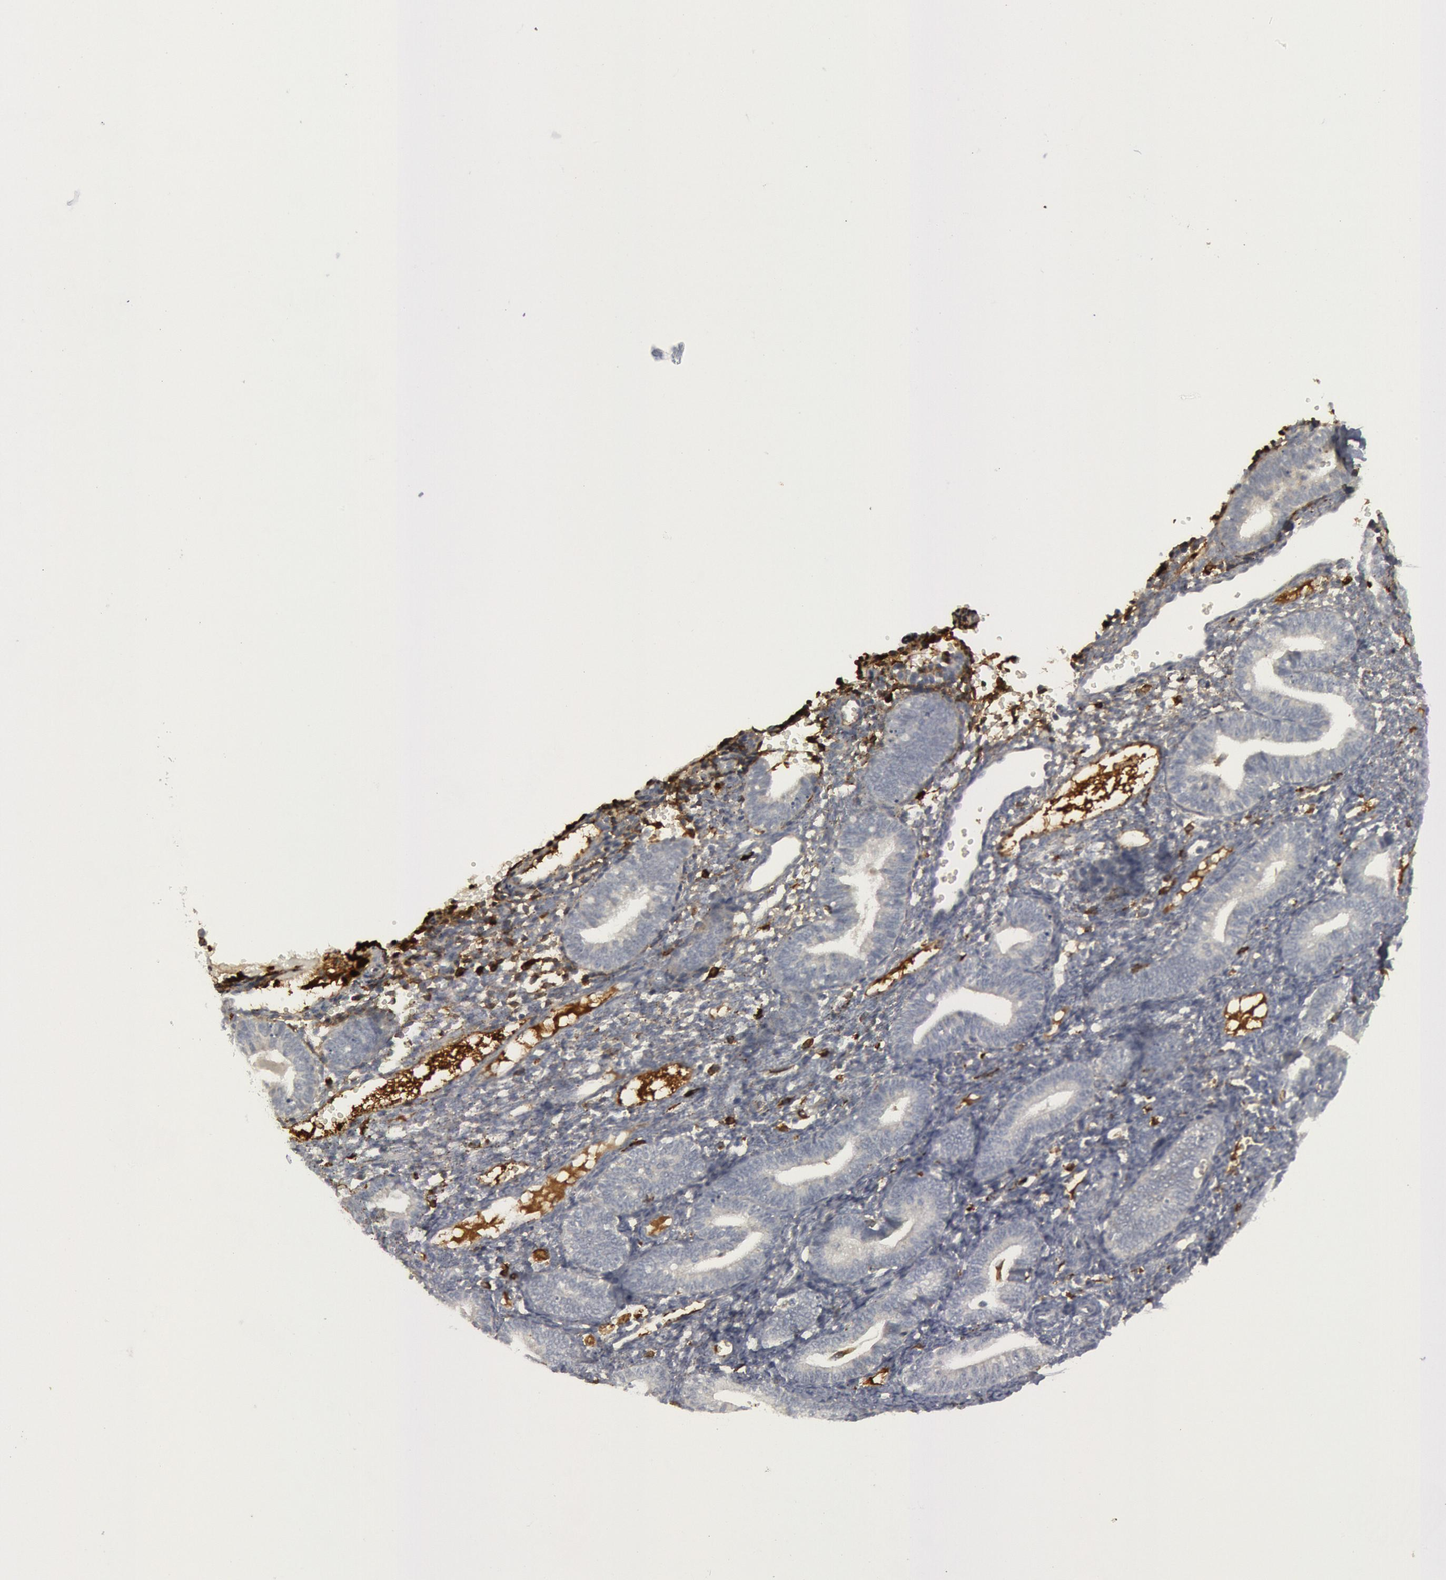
{"staining": {"intensity": "weak", "quantity": "<25%", "location": "cytoplasmic/membranous"}, "tissue": "endometrium", "cell_type": "Cells in endometrial stroma", "image_type": "normal", "snomed": [{"axis": "morphology", "description": "Normal tissue, NOS"}, {"axis": "topography", "description": "Endometrium"}], "caption": "Immunohistochemistry (IHC) of benign endometrium shows no expression in cells in endometrial stroma. (DAB immunohistochemistry (IHC) with hematoxylin counter stain).", "gene": "C1QC", "patient": {"sex": "female", "age": 61}}